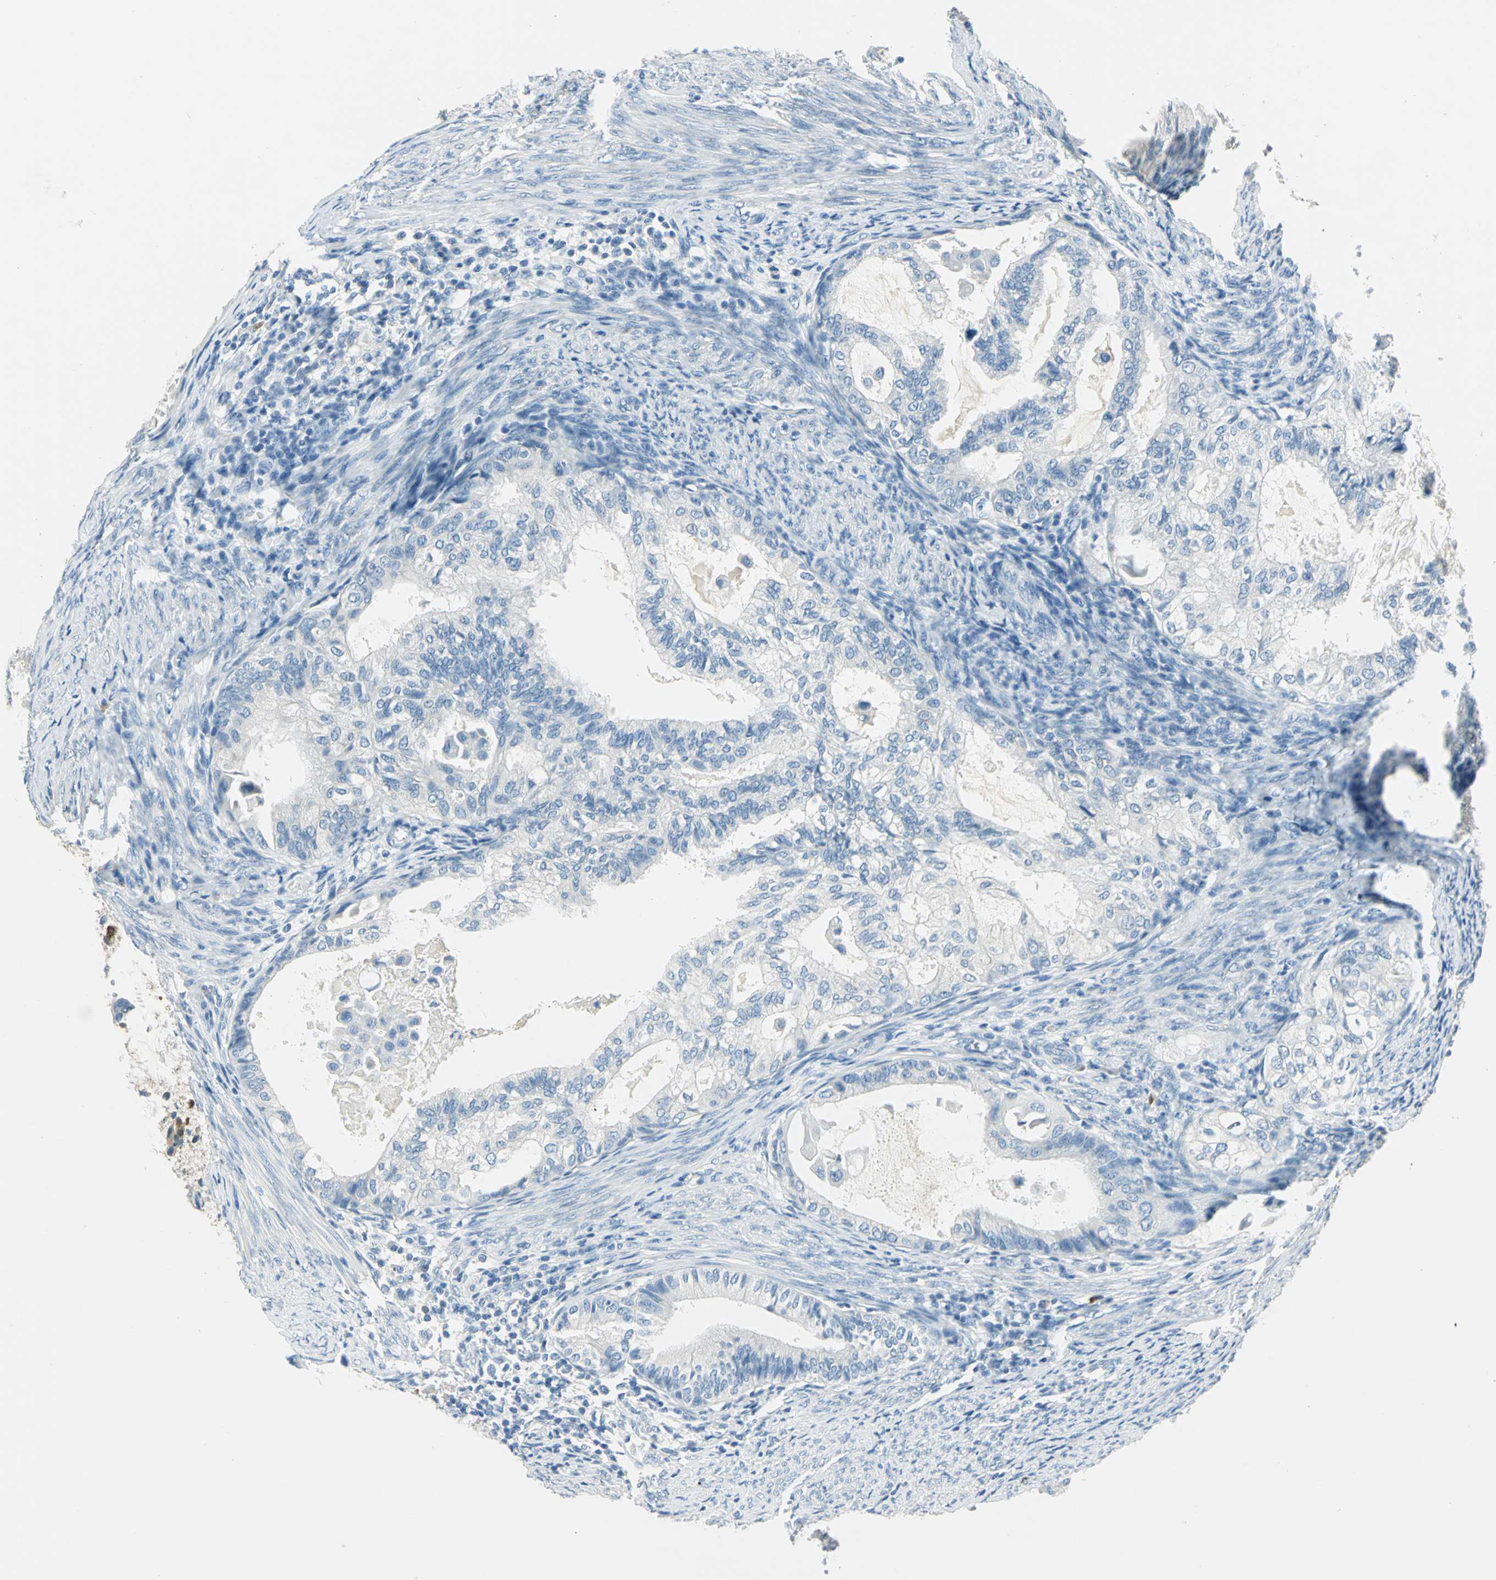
{"staining": {"intensity": "negative", "quantity": "none", "location": "none"}, "tissue": "cervical cancer", "cell_type": "Tumor cells", "image_type": "cancer", "snomed": [{"axis": "morphology", "description": "Normal tissue, NOS"}, {"axis": "morphology", "description": "Adenocarcinoma, NOS"}, {"axis": "topography", "description": "Cervix"}, {"axis": "topography", "description": "Endometrium"}], "caption": "High magnification brightfield microscopy of cervical adenocarcinoma stained with DAB (brown) and counterstained with hematoxylin (blue): tumor cells show no significant positivity. (DAB immunohistochemistry (IHC), high magnification).", "gene": "UCHL1", "patient": {"sex": "female", "age": 86}}